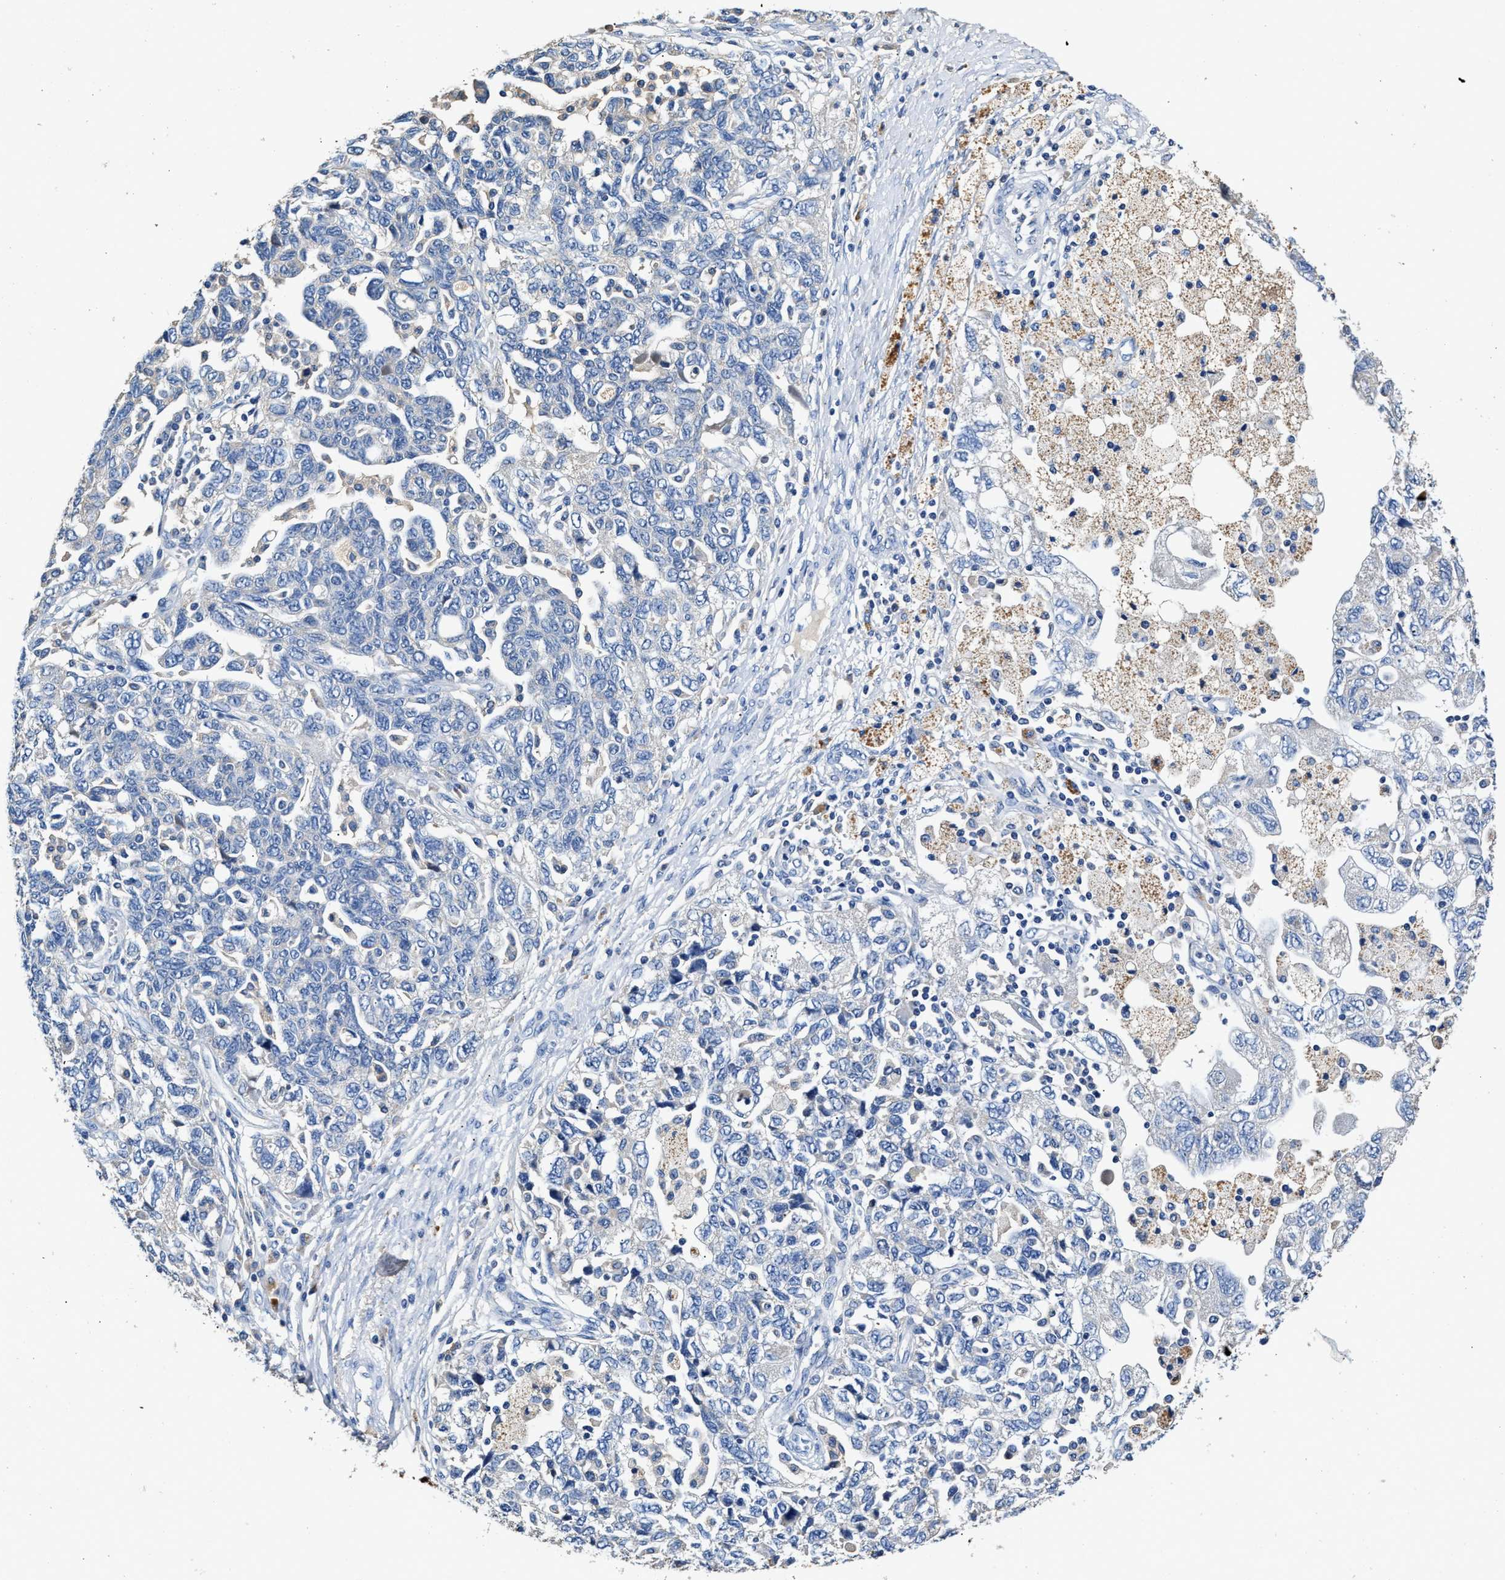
{"staining": {"intensity": "negative", "quantity": "none", "location": "none"}, "tissue": "ovarian cancer", "cell_type": "Tumor cells", "image_type": "cancer", "snomed": [{"axis": "morphology", "description": "Carcinoma, NOS"}, {"axis": "morphology", "description": "Cystadenocarcinoma, serous, NOS"}, {"axis": "topography", "description": "Ovary"}], "caption": "Immunohistochemical staining of human ovarian carcinoma shows no significant positivity in tumor cells.", "gene": "SLCO2B1", "patient": {"sex": "female", "age": 69}}